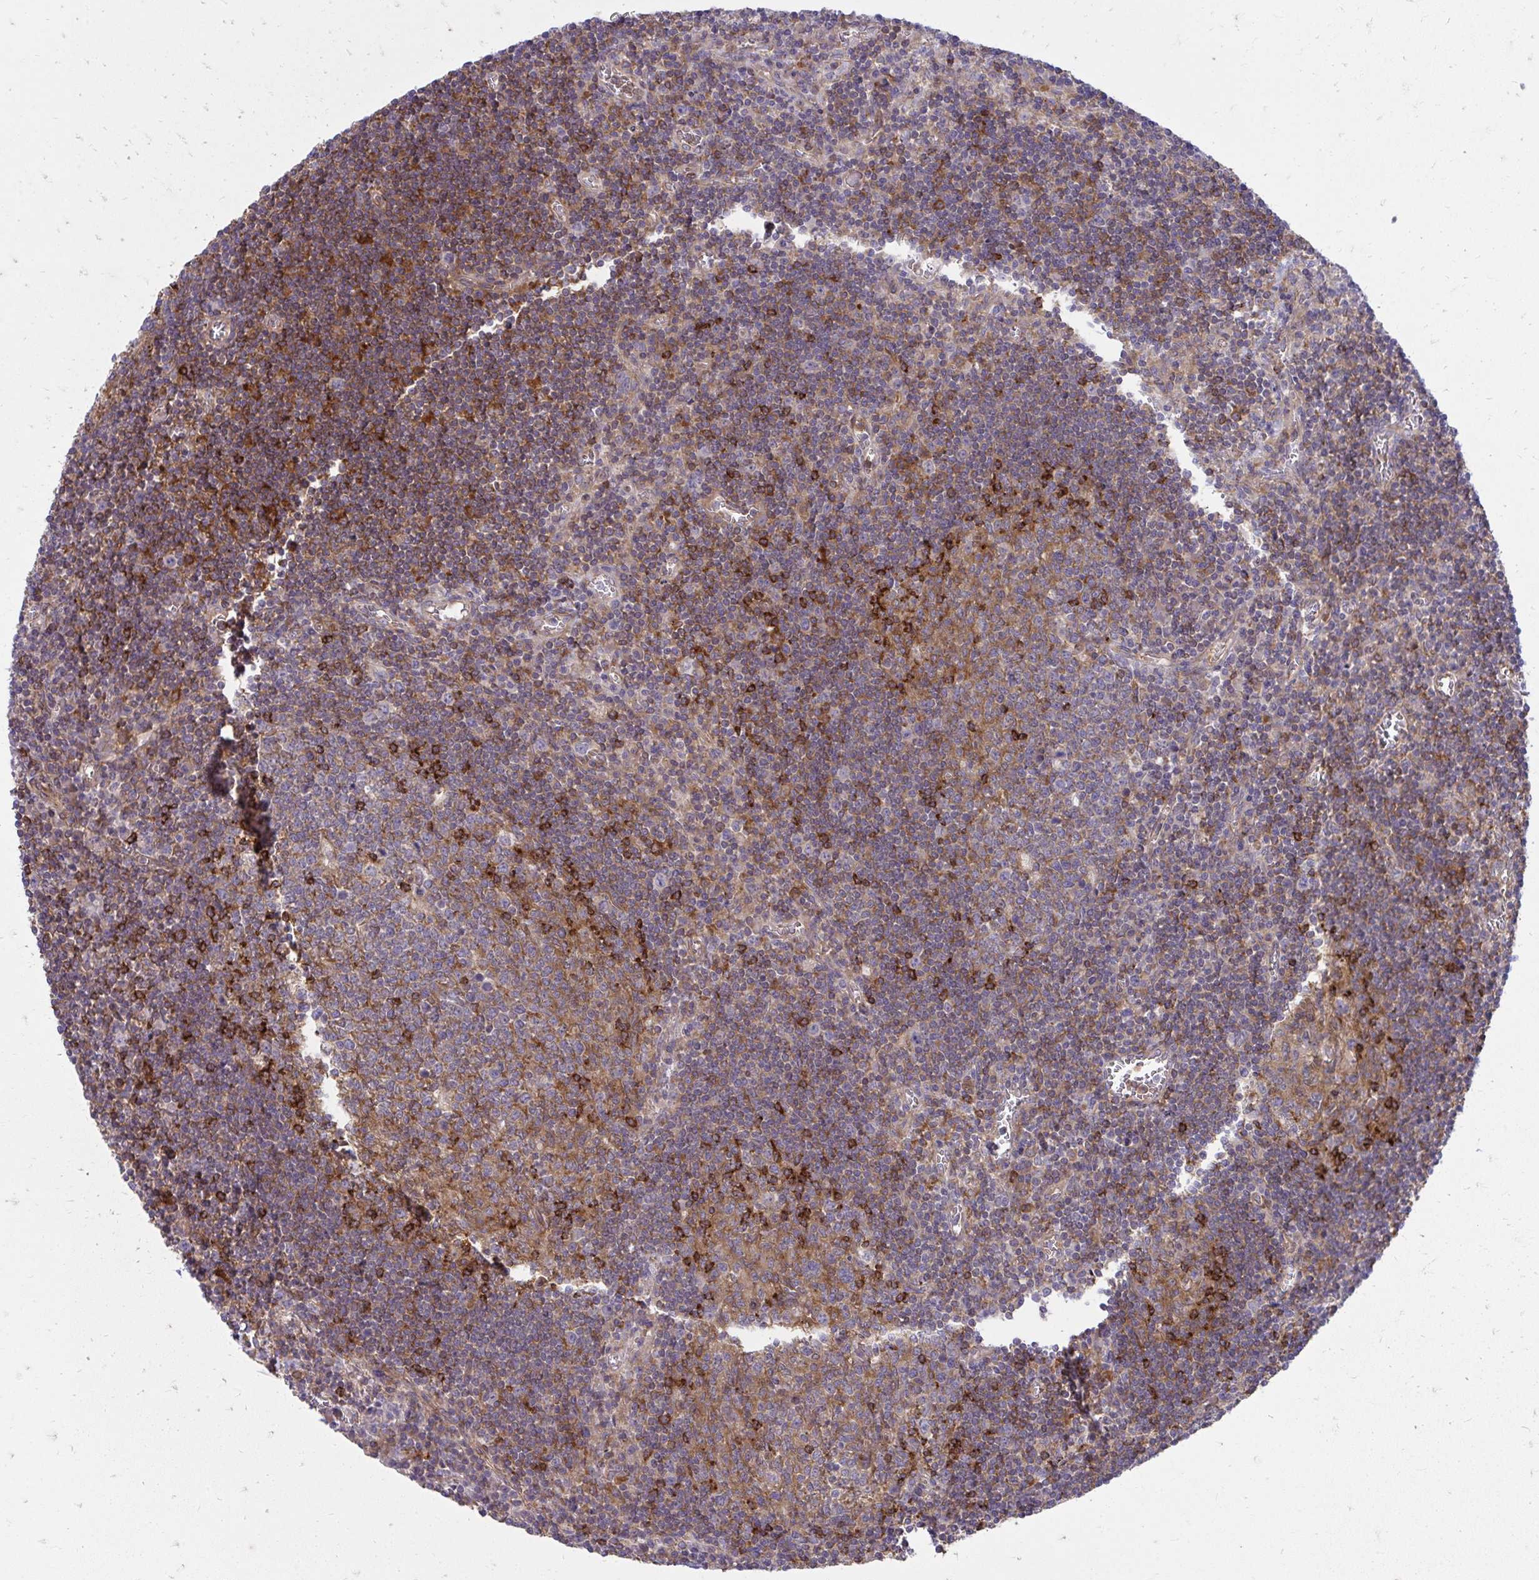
{"staining": {"intensity": "moderate", "quantity": "25%-75%", "location": "cytoplasmic/membranous"}, "tissue": "lymph node", "cell_type": "Germinal center cells", "image_type": "normal", "snomed": [{"axis": "morphology", "description": "Normal tissue, NOS"}, {"axis": "topography", "description": "Lymph node"}], "caption": "DAB immunohistochemical staining of benign lymph node demonstrates moderate cytoplasmic/membranous protein staining in approximately 25%-75% of germinal center cells.", "gene": "ASAP1", "patient": {"sex": "male", "age": 67}}